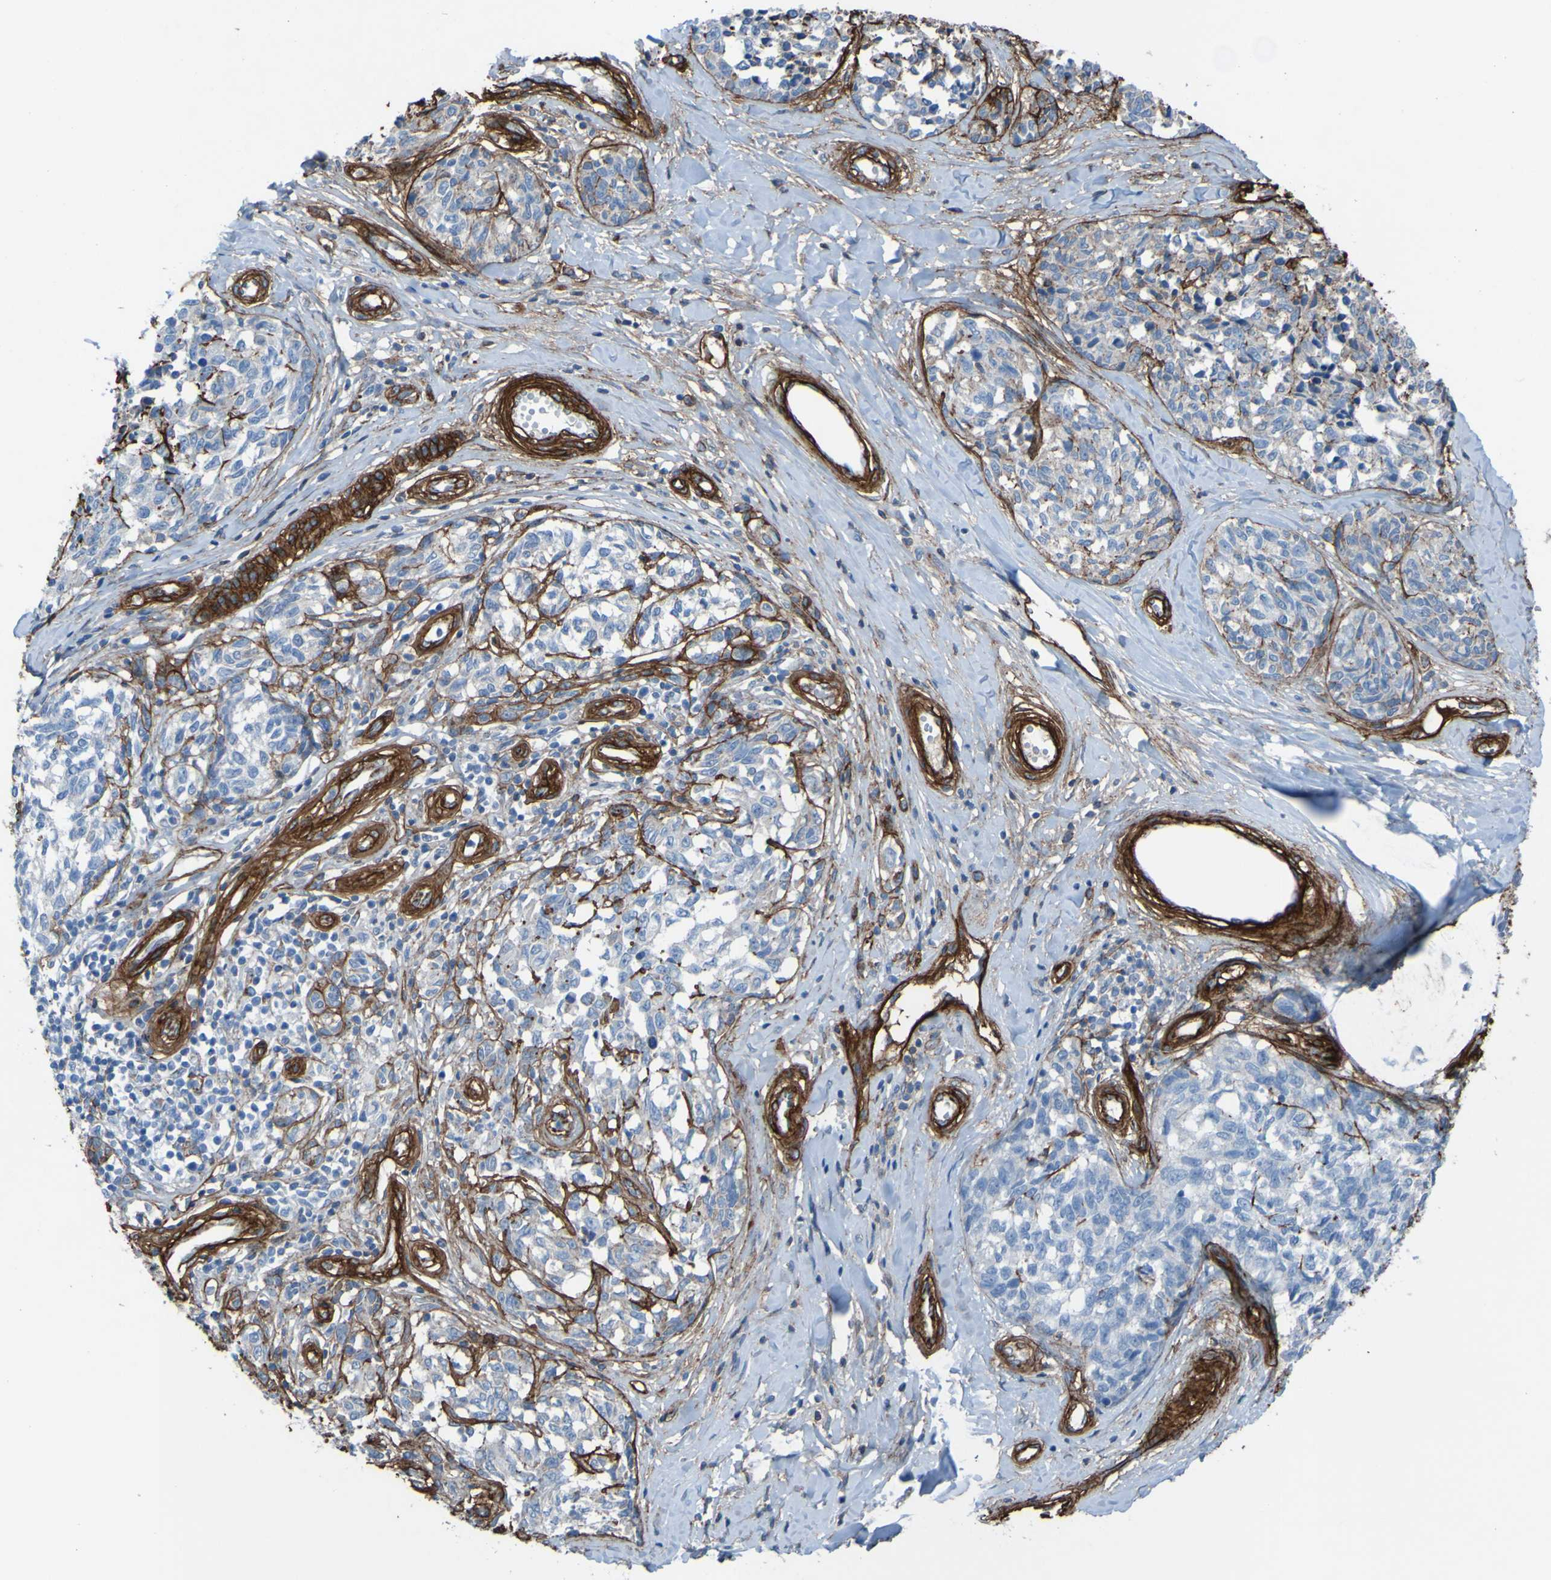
{"staining": {"intensity": "negative", "quantity": "none", "location": "none"}, "tissue": "melanoma", "cell_type": "Tumor cells", "image_type": "cancer", "snomed": [{"axis": "morphology", "description": "Malignant melanoma, NOS"}, {"axis": "topography", "description": "Skin"}], "caption": "This is an immunohistochemistry (IHC) histopathology image of human melanoma. There is no positivity in tumor cells.", "gene": "COL4A2", "patient": {"sex": "female", "age": 64}}